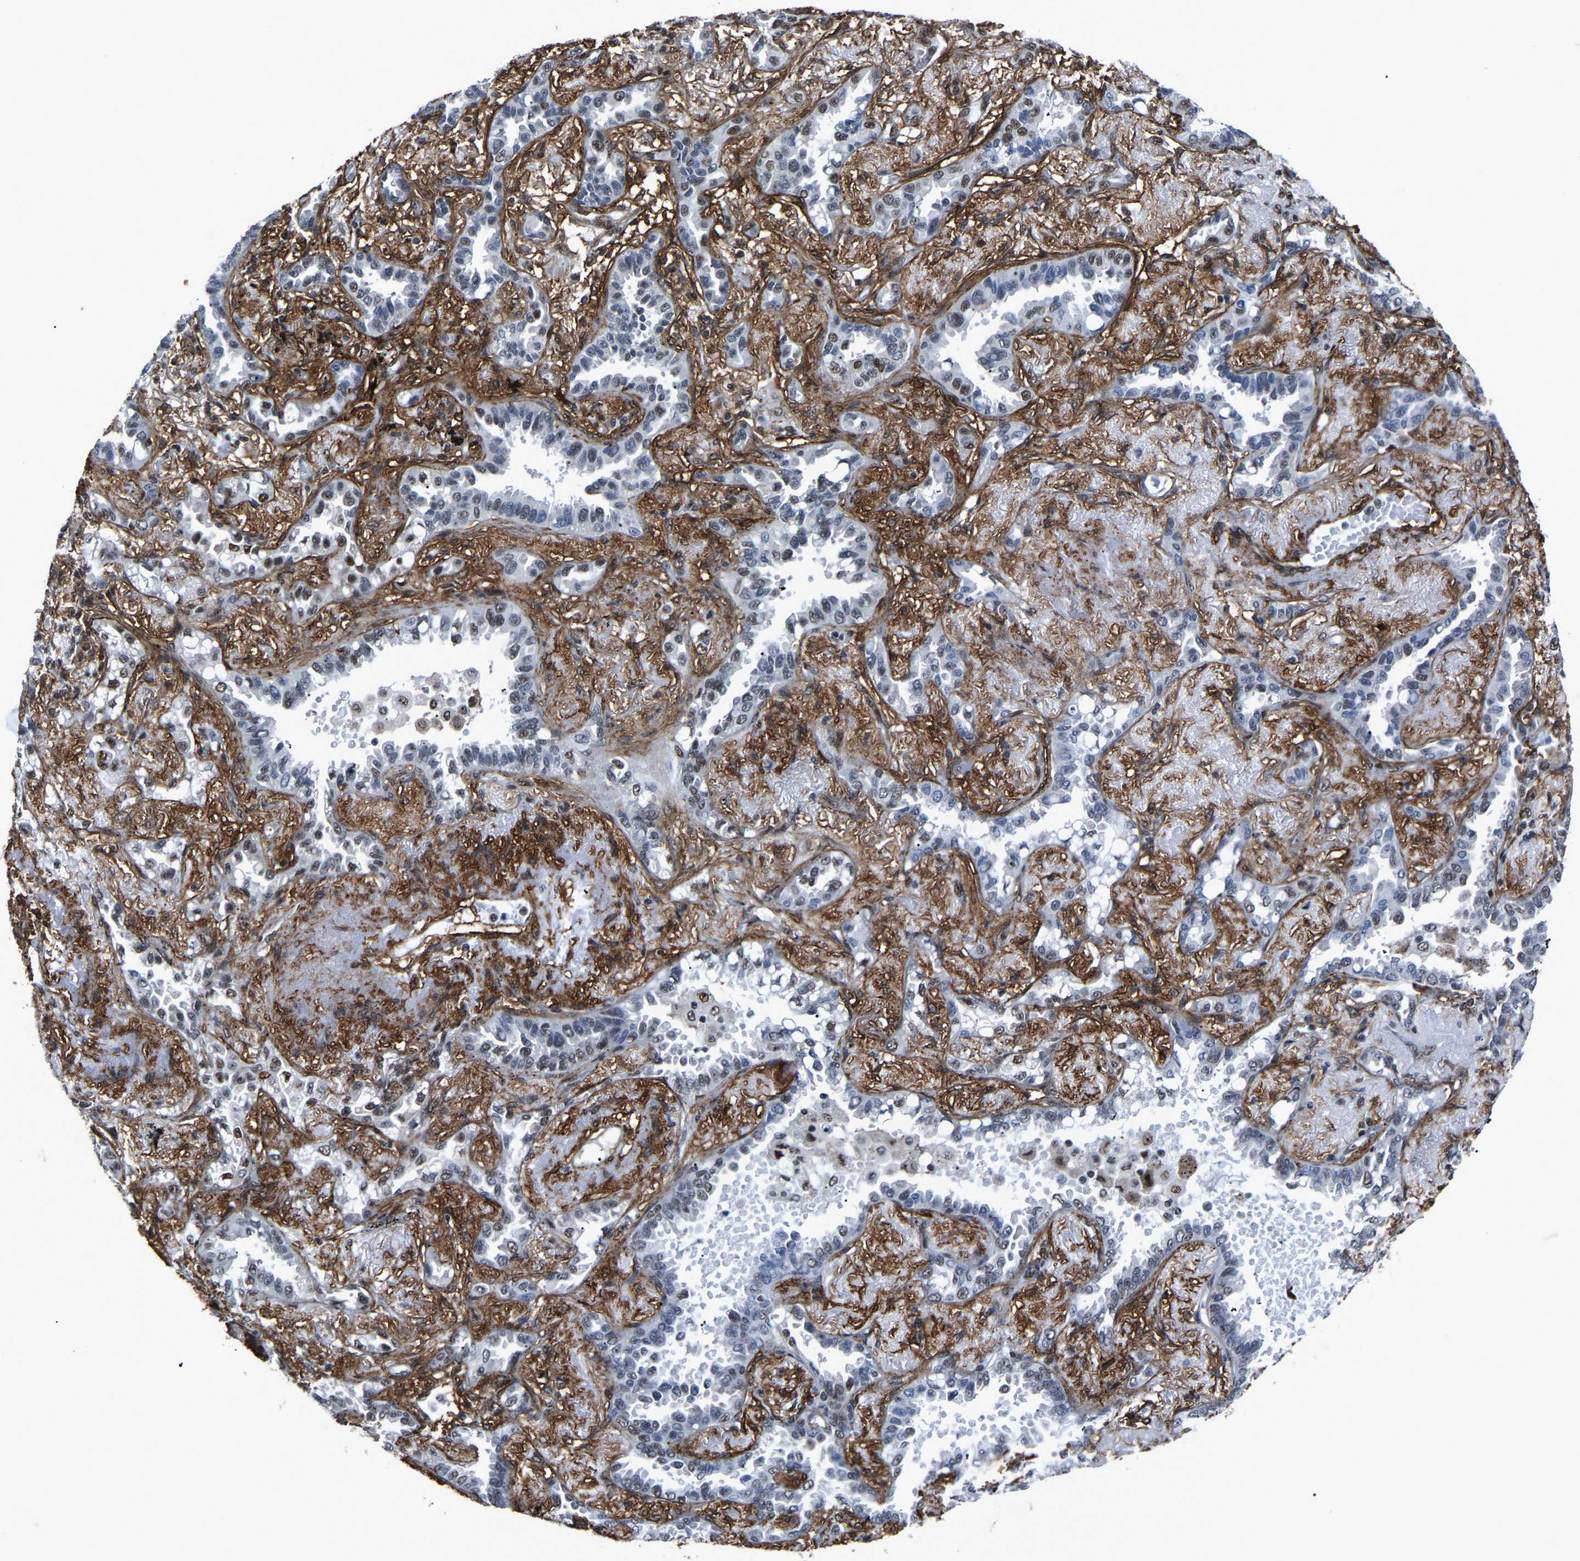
{"staining": {"intensity": "moderate", "quantity": "<25%", "location": "nuclear"}, "tissue": "lung cancer", "cell_type": "Tumor cells", "image_type": "cancer", "snomed": [{"axis": "morphology", "description": "Adenocarcinoma, NOS"}, {"axis": "topography", "description": "Lung"}], "caption": "Lung cancer (adenocarcinoma) stained with DAB IHC shows low levels of moderate nuclear staining in about <25% of tumor cells. The staining is performed using DAB (3,3'-diaminobenzidine) brown chromogen to label protein expression. The nuclei are counter-stained blue using hematoxylin.", "gene": "DDX5", "patient": {"sex": "male", "age": 59}}